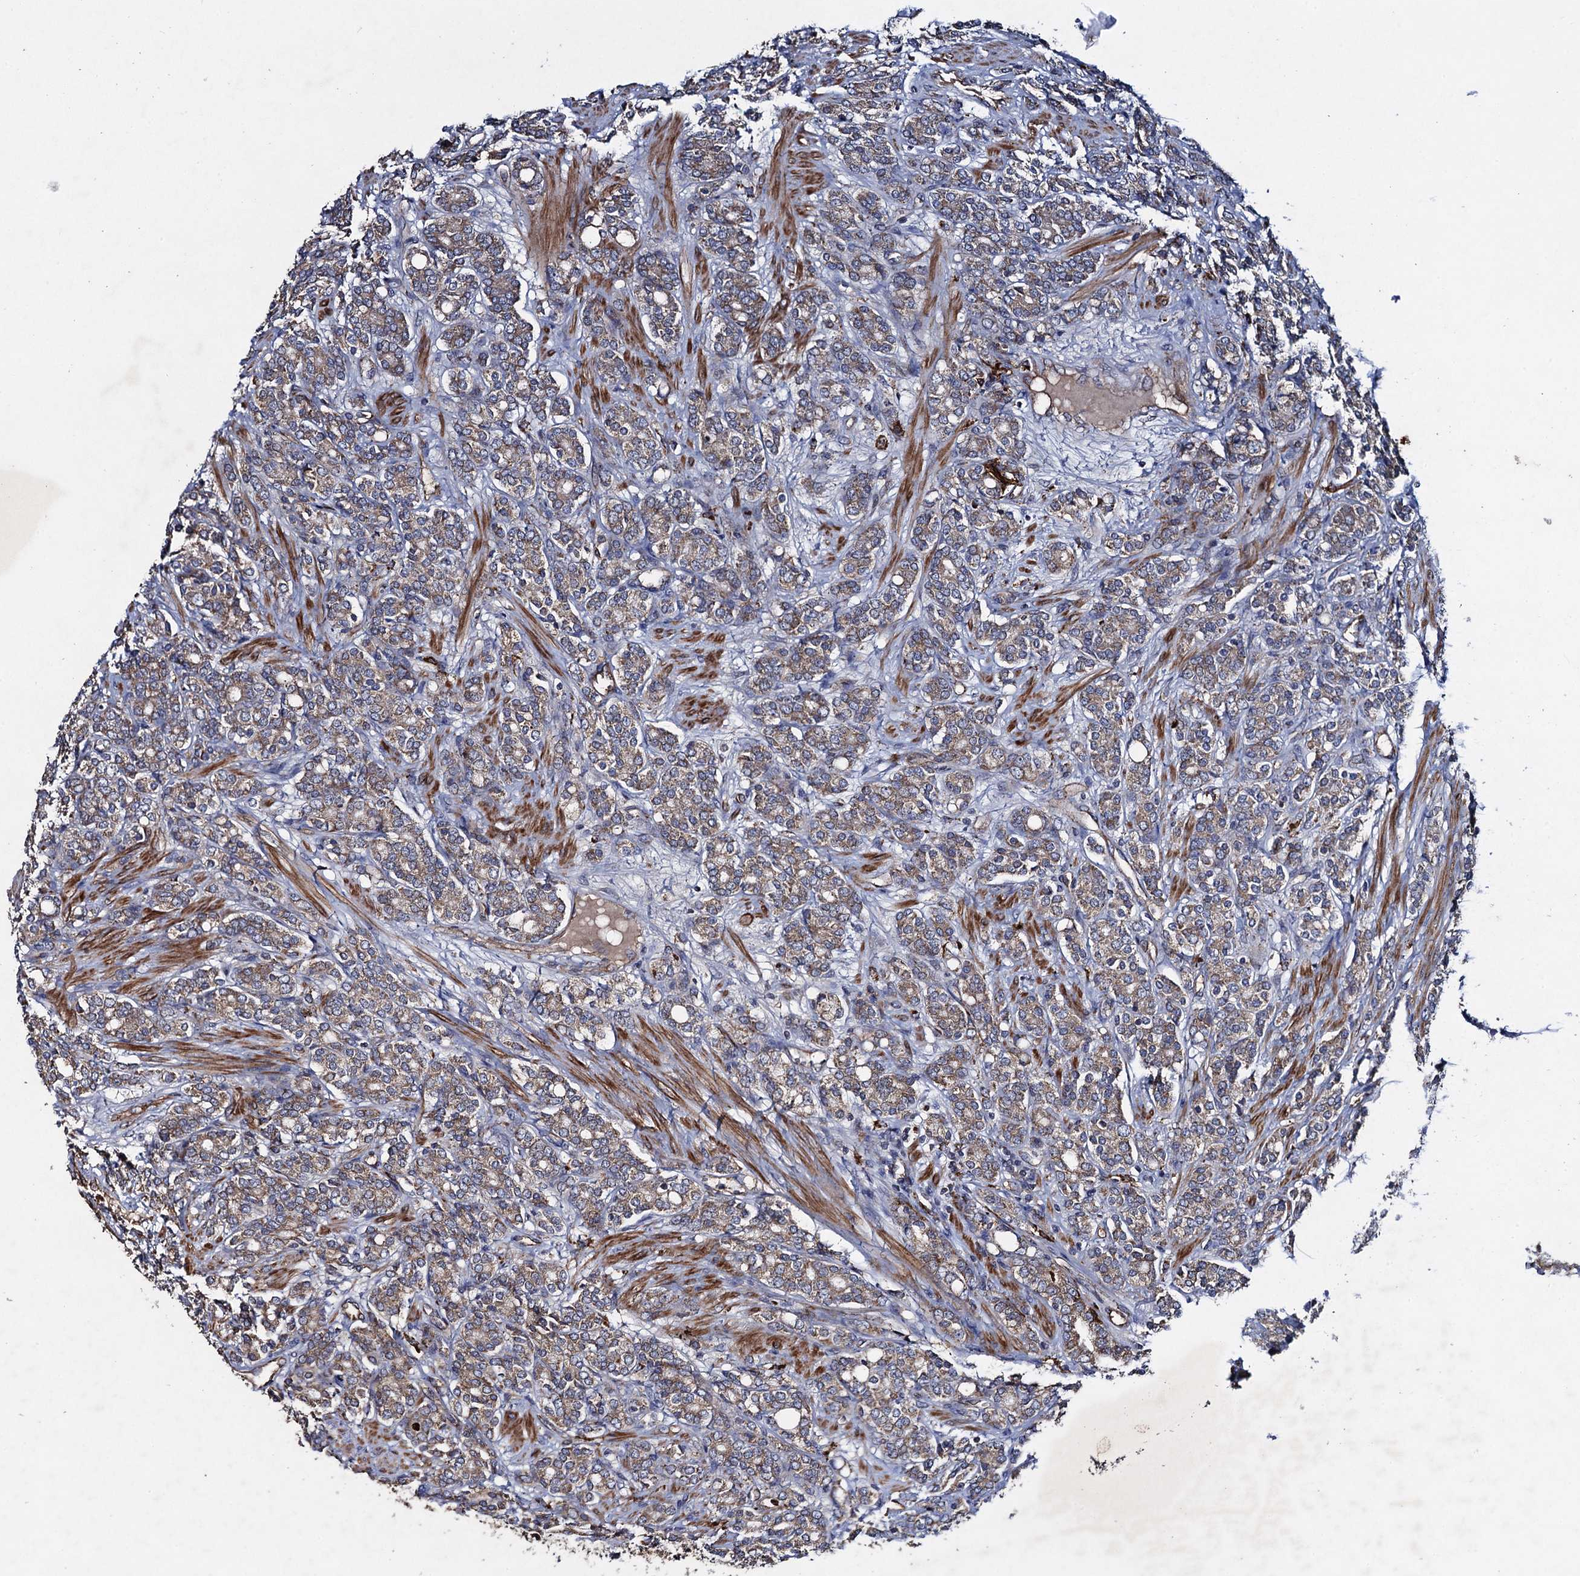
{"staining": {"intensity": "moderate", "quantity": ">75%", "location": "cytoplasmic/membranous"}, "tissue": "prostate cancer", "cell_type": "Tumor cells", "image_type": "cancer", "snomed": [{"axis": "morphology", "description": "Adenocarcinoma, High grade"}, {"axis": "topography", "description": "Prostate"}], "caption": "A photomicrograph of human prostate cancer (high-grade adenocarcinoma) stained for a protein exhibits moderate cytoplasmic/membranous brown staining in tumor cells.", "gene": "TXNDC11", "patient": {"sex": "male", "age": 62}}